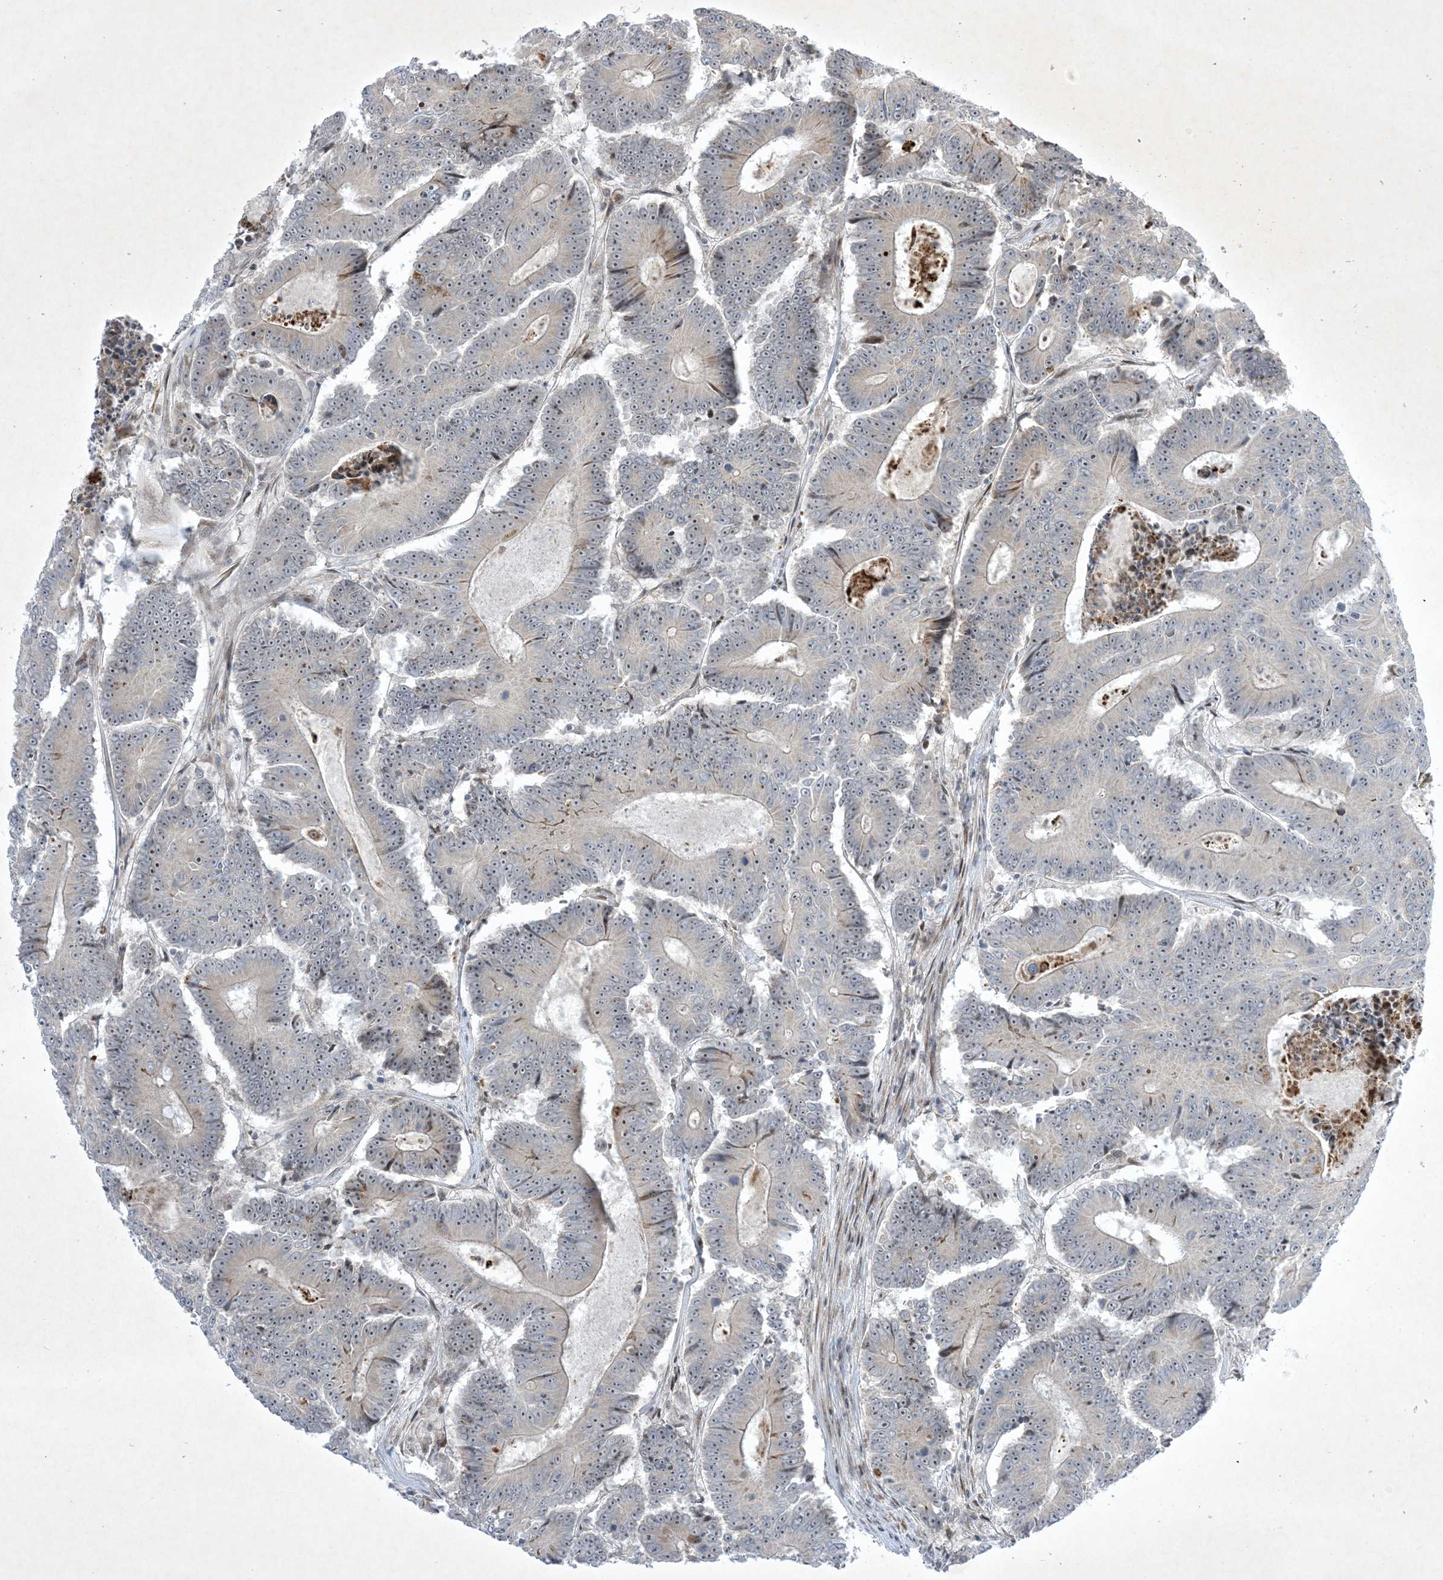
{"staining": {"intensity": "negative", "quantity": "none", "location": "none"}, "tissue": "colorectal cancer", "cell_type": "Tumor cells", "image_type": "cancer", "snomed": [{"axis": "morphology", "description": "Adenocarcinoma, NOS"}, {"axis": "topography", "description": "Colon"}], "caption": "High magnification brightfield microscopy of colorectal cancer (adenocarcinoma) stained with DAB (brown) and counterstained with hematoxylin (blue): tumor cells show no significant positivity. (DAB immunohistochemistry, high magnification).", "gene": "SOGA3", "patient": {"sex": "male", "age": 83}}